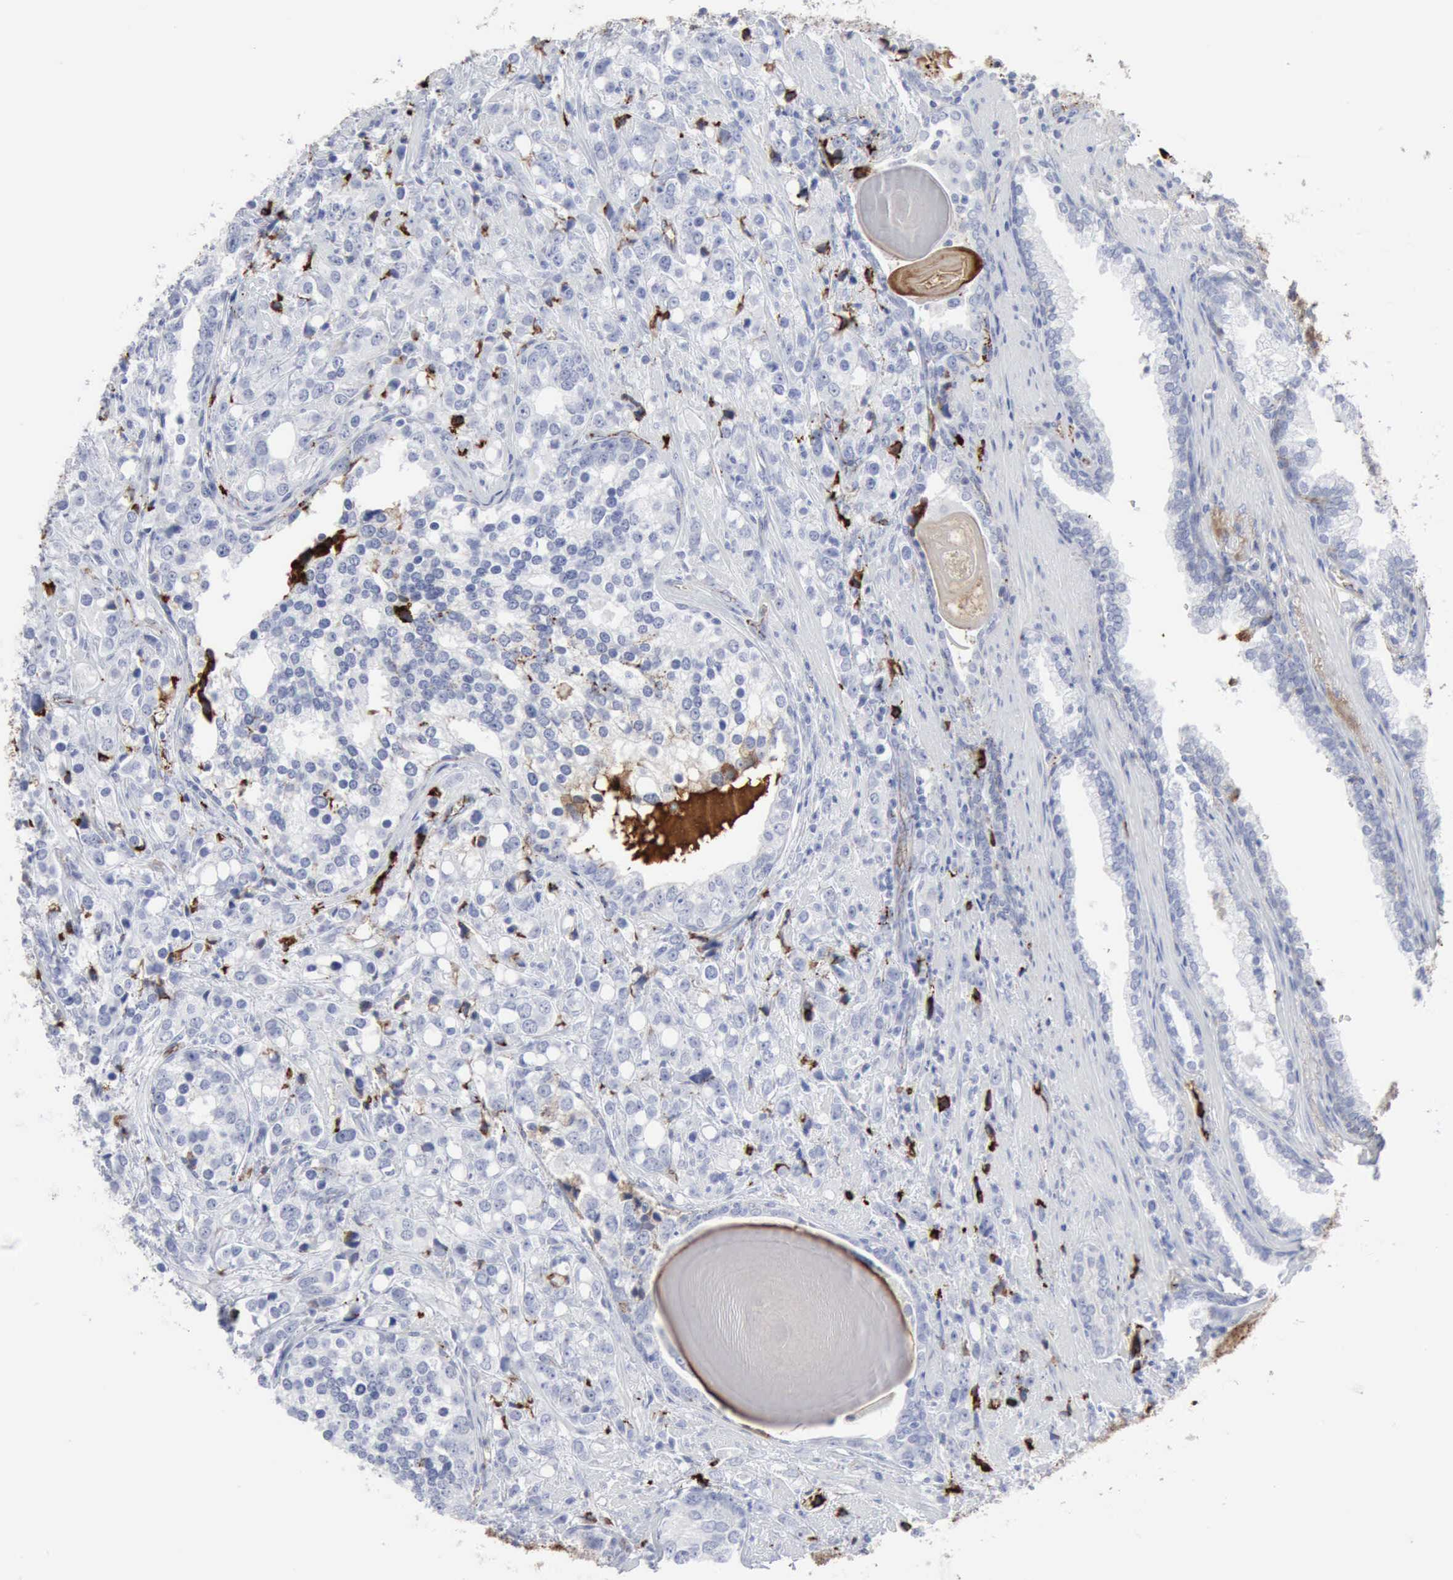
{"staining": {"intensity": "negative", "quantity": "none", "location": "none"}, "tissue": "prostate cancer", "cell_type": "Tumor cells", "image_type": "cancer", "snomed": [{"axis": "morphology", "description": "Adenocarcinoma, High grade"}, {"axis": "topography", "description": "Prostate"}], "caption": "Immunohistochemical staining of prostate adenocarcinoma (high-grade) shows no significant staining in tumor cells.", "gene": "C4BPA", "patient": {"sex": "male", "age": 71}}